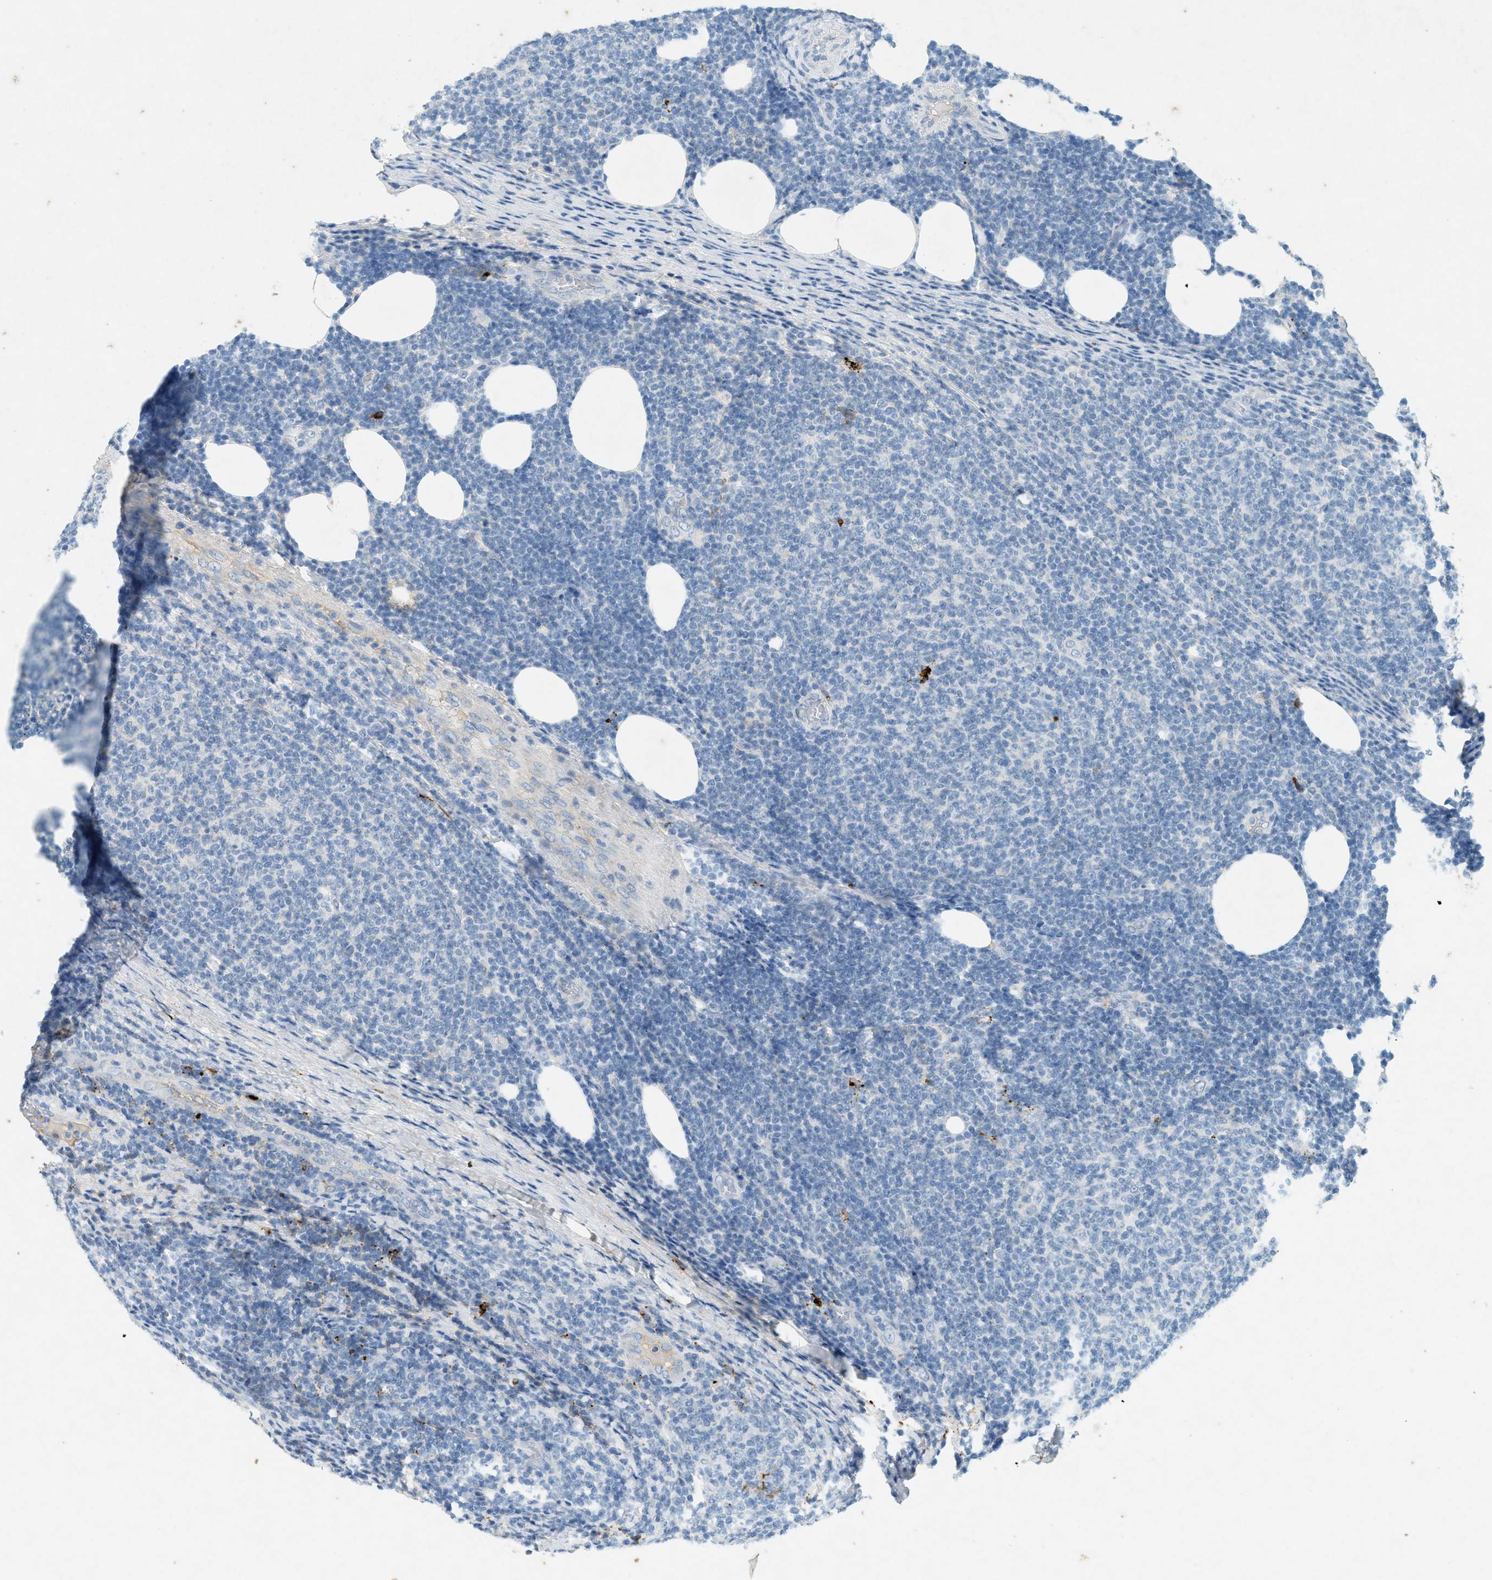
{"staining": {"intensity": "negative", "quantity": "none", "location": "none"}, "tissue": "lymphoma", "cell_type": "Tumor cells", "image_type": "cancer", "snomed": [{"axis": "morphology", "description": "Malignant lymphoma, non-Hodgkin's type, Low grade"}, {"axis": "topography", "description": "Lymph node"}], "caption": "Tumor cells are negative for brown protein staining in lymphoma. Brightfield microscopy of IHC stained with DAB (brown) and hematoxylin (blue), captured at high magnification.", "gene": "F2", "patient": {"sex": "male", "age": 66}}